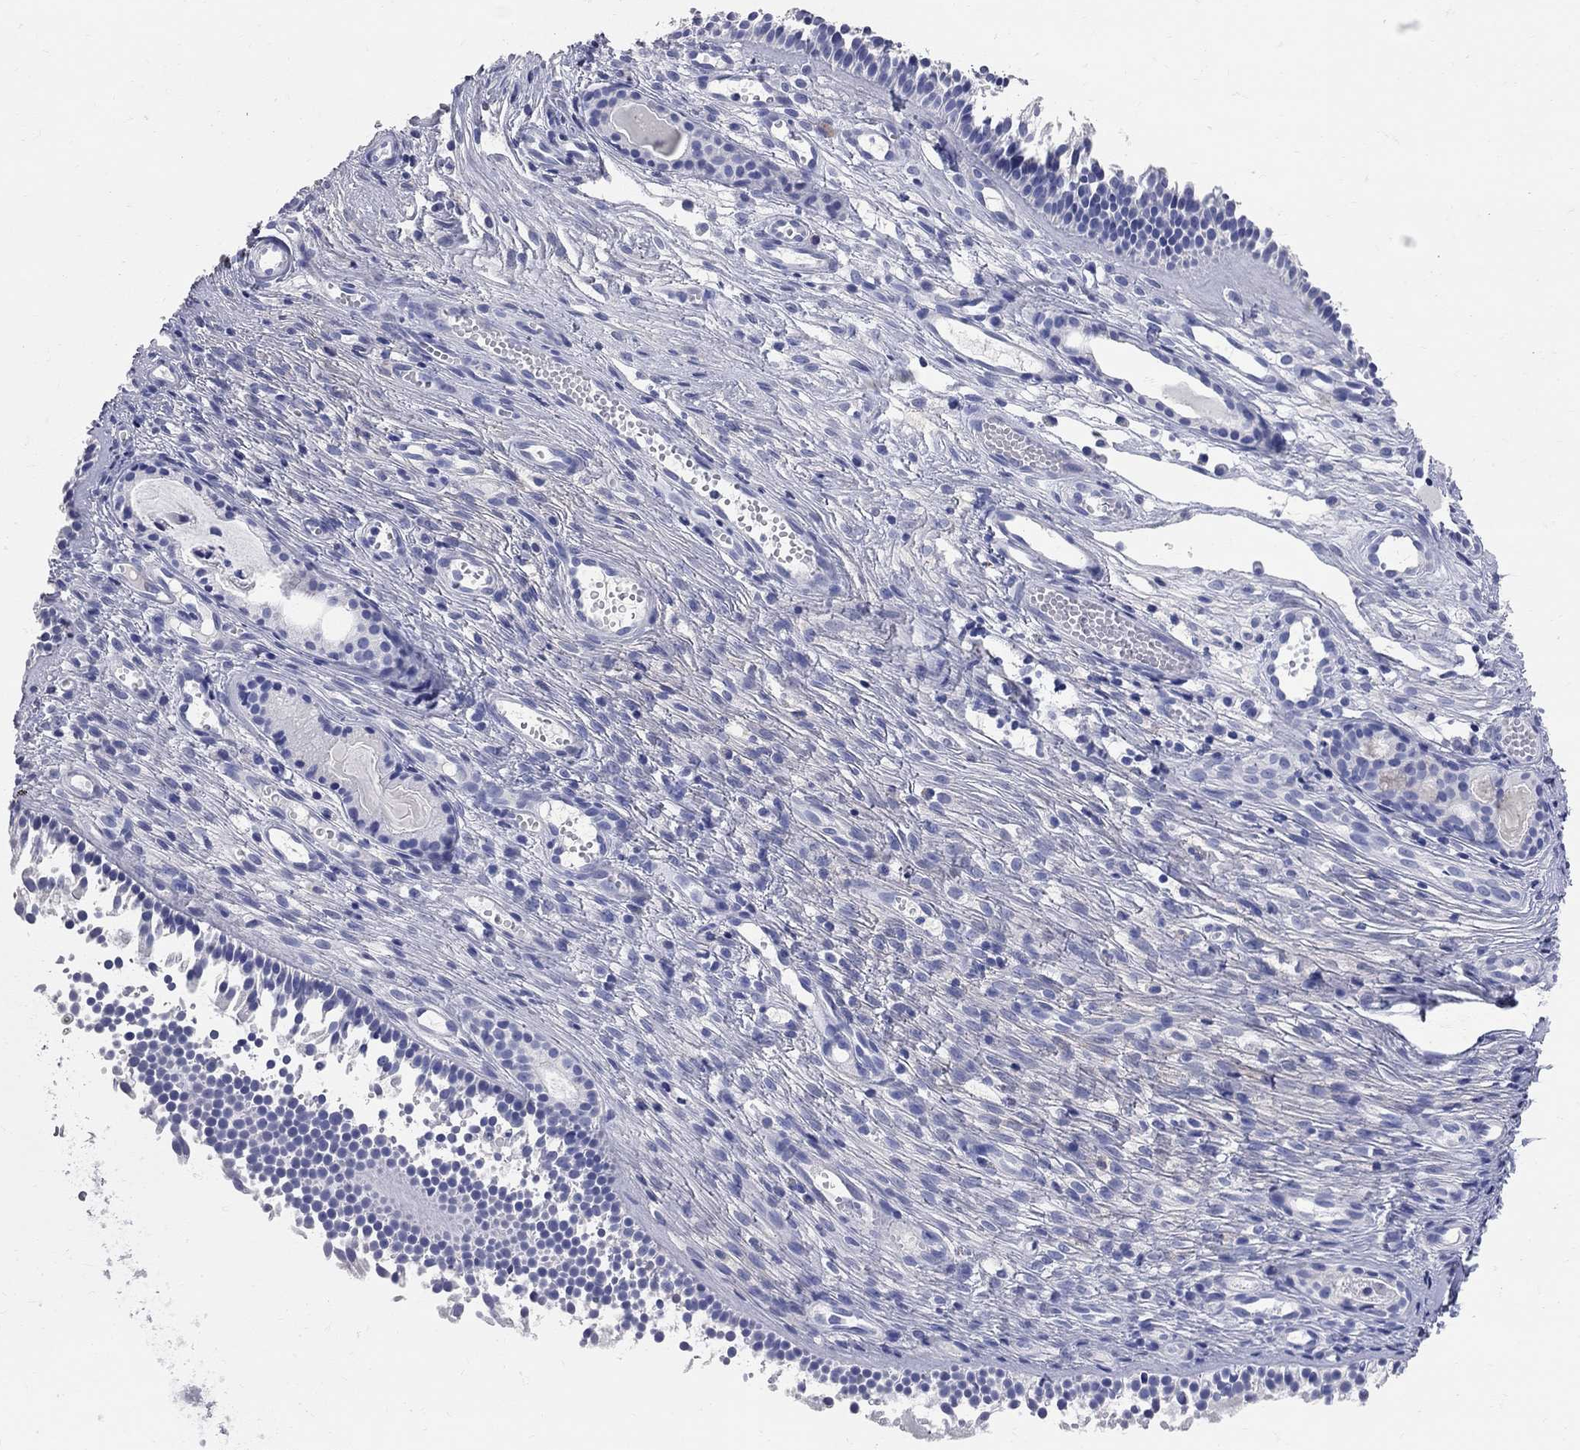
{"staining": {"intensity": "negative", "quantity": "none", "location": "none"}, "tissue": "nasopharynx", "cell_type": "Respiratory epithelial cells", "image_type": "normal", "snomed": [{"axis": "morphology", "description": "Normal tissue, NOS"}, {"axis": "topography", "description": "Nasopharynx"}], "caption": "There is no significant positivity in respiratory epithelial cells of nasopharynx. (DAB IHC visualized using brightfield microscopy, high magnification).", "gene": "AOX1", "patient": {"sex": "male", "age": 51}}